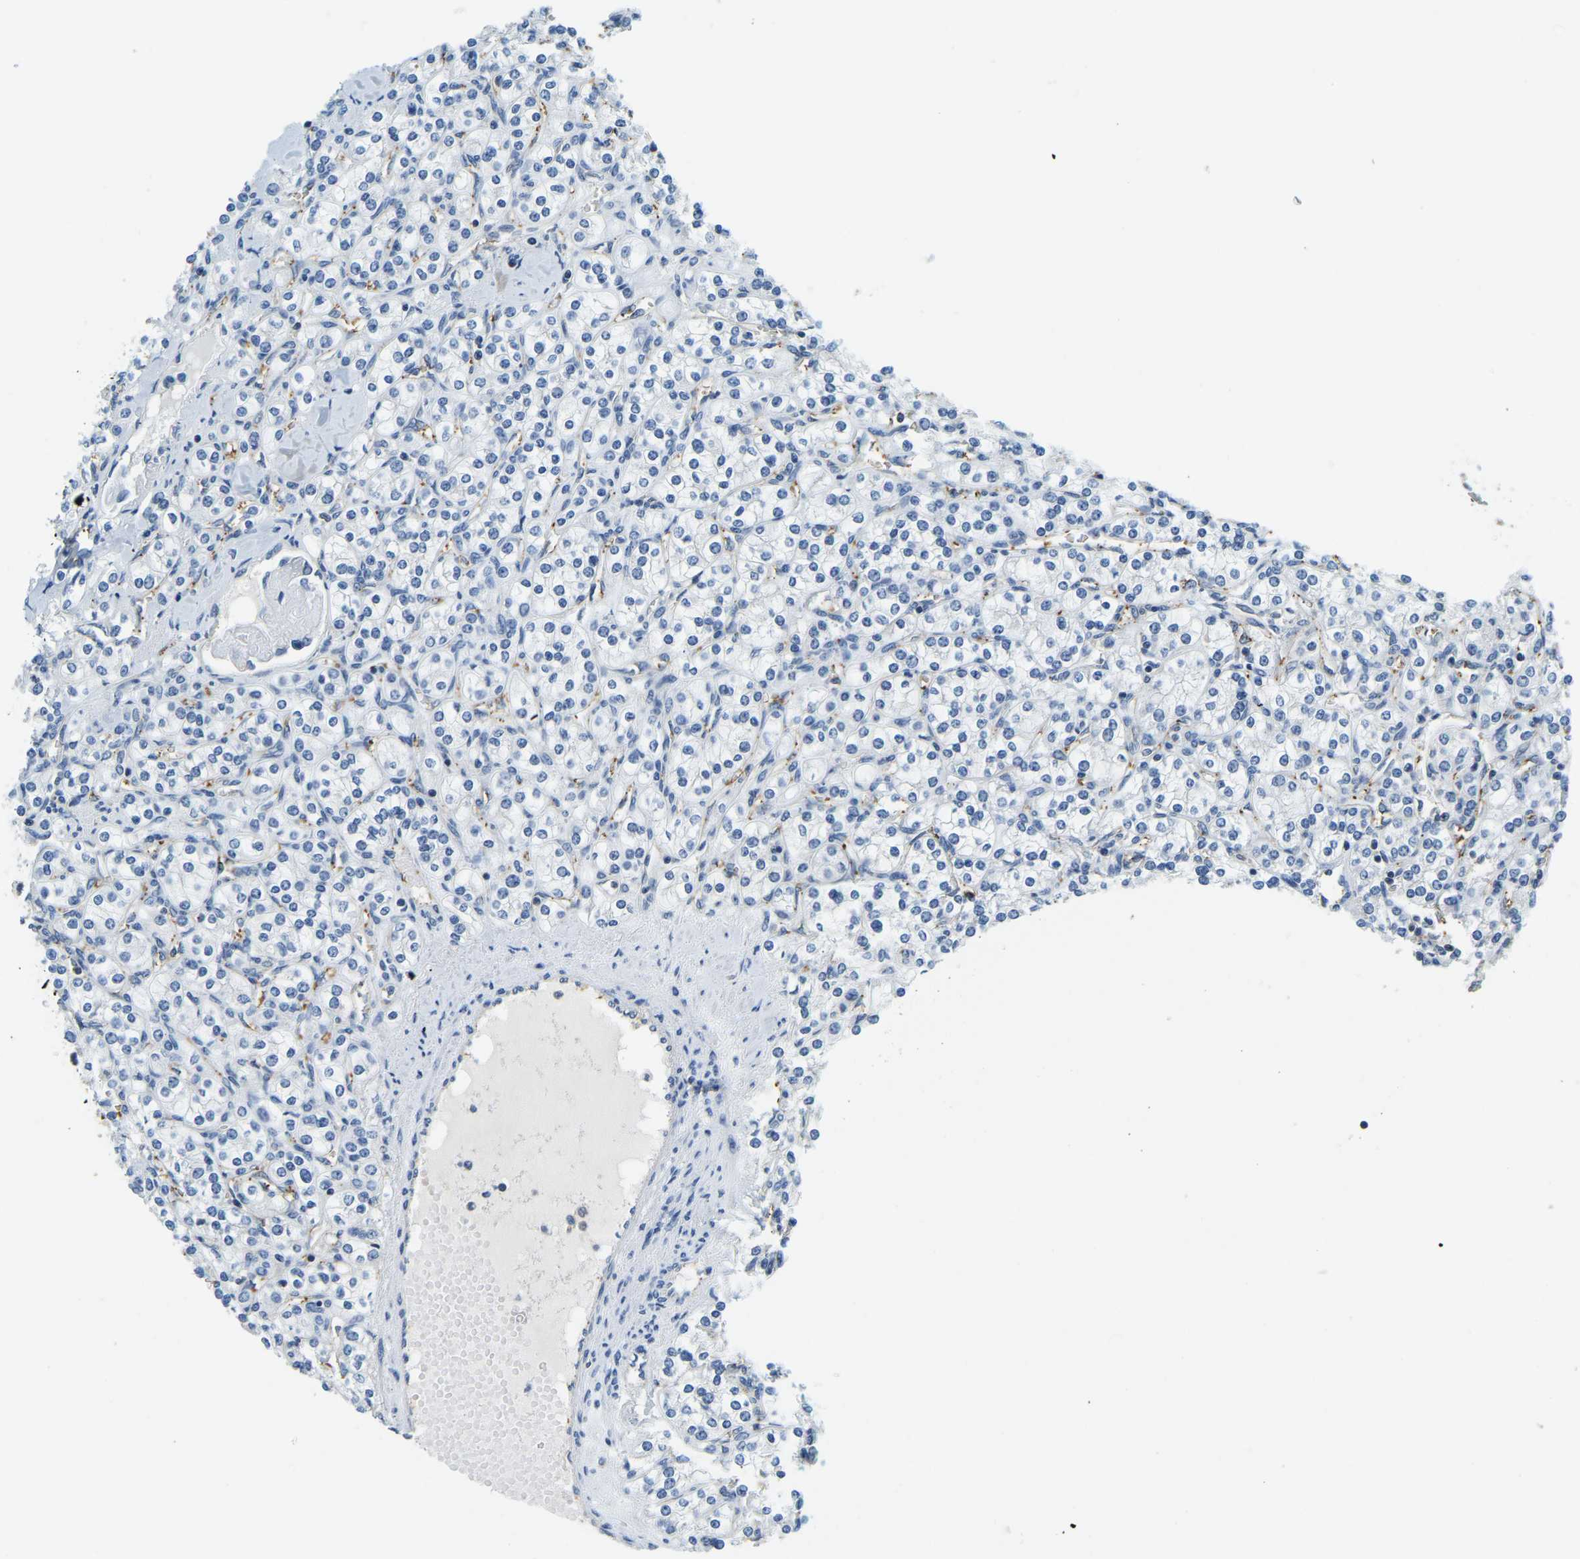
{"staining": {"intensity": "negative", "quantity": "none", "location": "none"}, "tissue": "renal cancer", "cell_type": "Tumor cells", "image_type": "cancer", "snomed": [{"axis": "morphology", "description": "Adenocarcinoma, NOS"}, {"axis": "topography", "description": "Kidney"}], "caption": "Renal cancer stained for a protein using IHC reveals no positivity tumor cells.", "gene": "RRP1", "patient": {"sex": "male", "age": 77}}